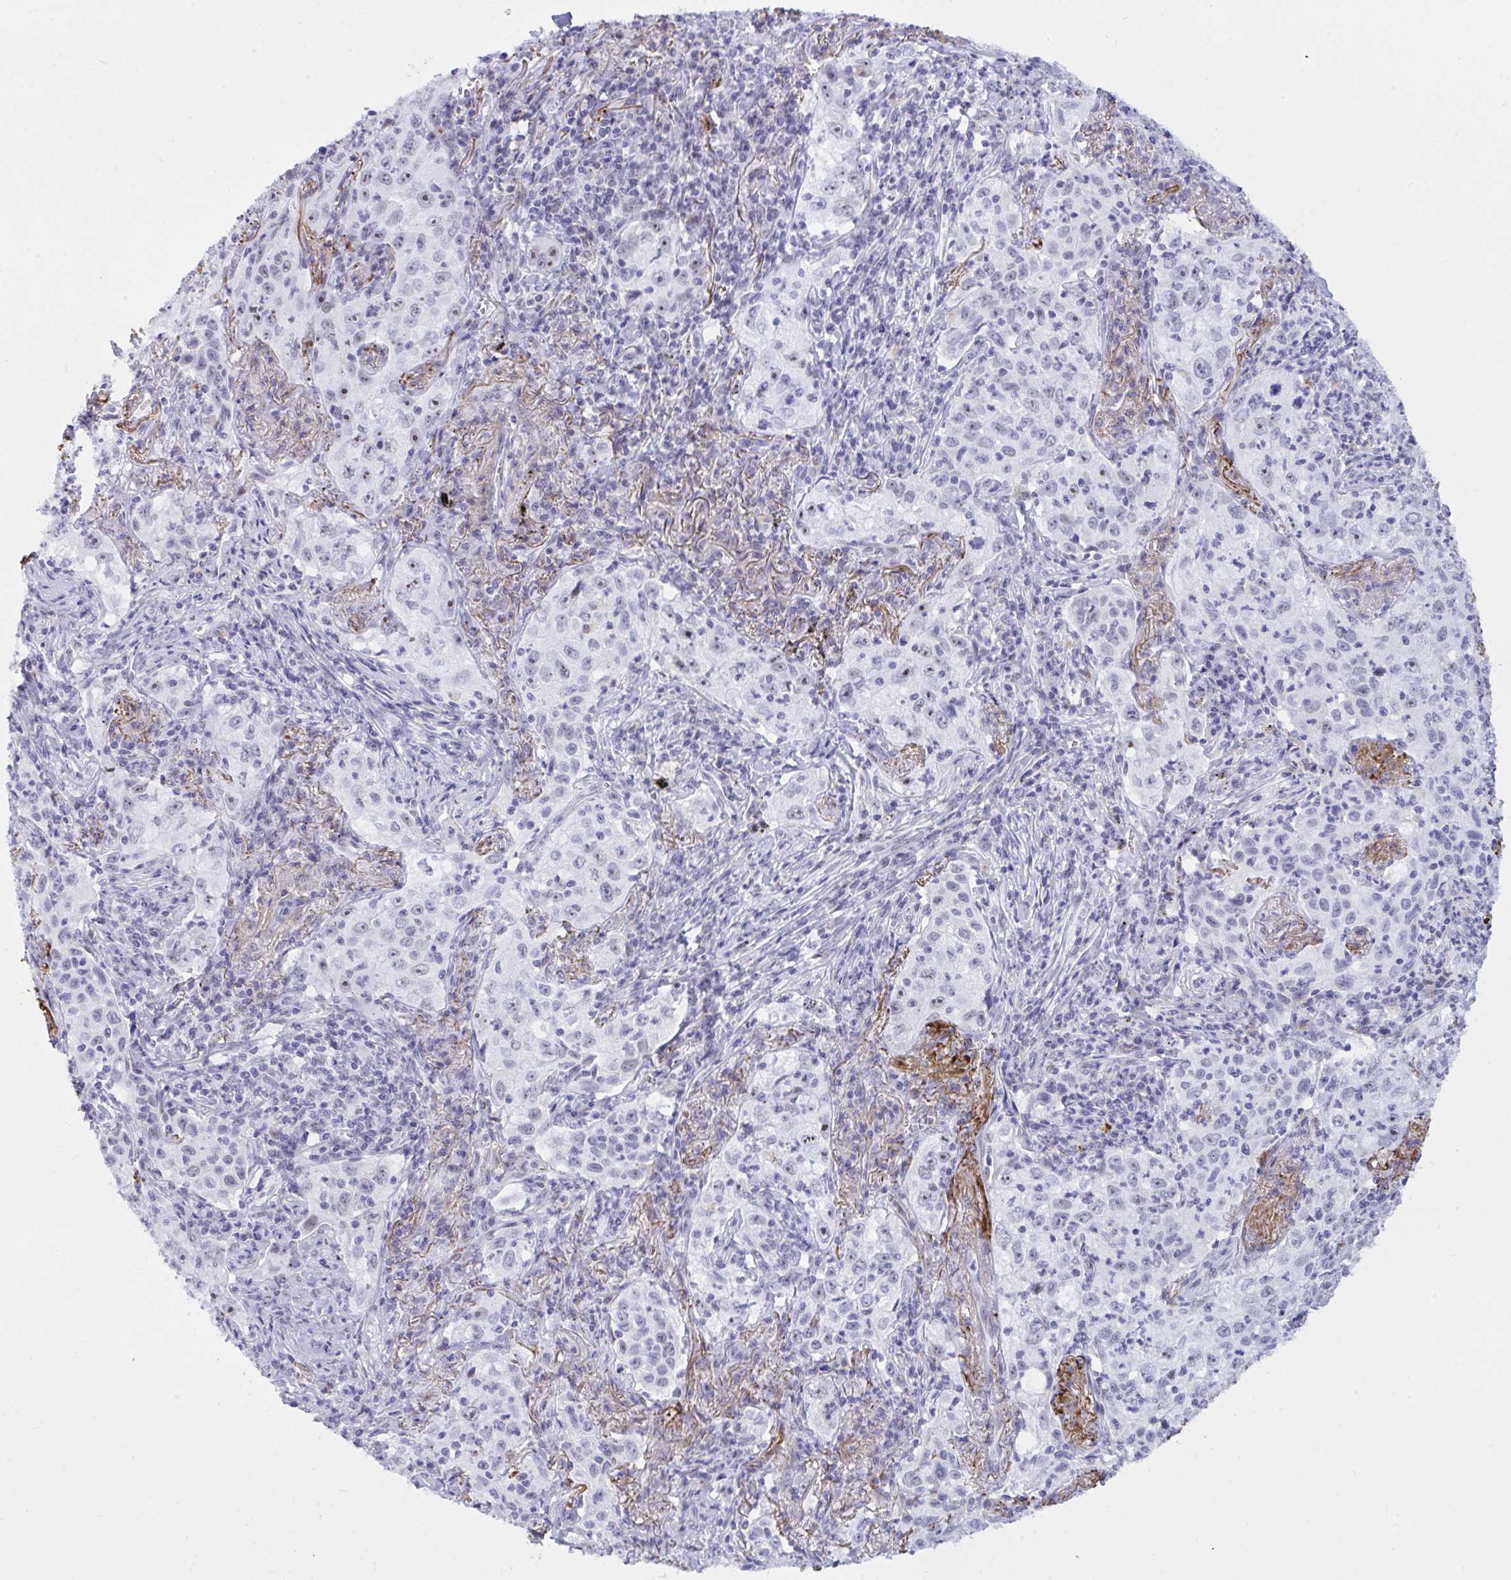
{"staining": {"intensity": "weak", "quantity": "25%-75%", "location": "nuclear"}, "tissue": "lung cancer", "cell_type": "Tumor cells", "image_type": "cancer", "snomed": [{"axis": "morphology", "description": "Squamous cell carcinoma, NOS"}, {"axis": "topography", "description": "Lung"}], "caption": "Protein expression analysis of human lung cancer reveals weak nuclear staining in approximately 25%-75% of tumor cells. (Stains: DAB (3,3'-diaminobenzidine) in brown, nuclei in blue, Microscopy: brightfield microscopy at high magnification).", "gene": "ELN", "patient": {"sex": "male", "age": 71}}